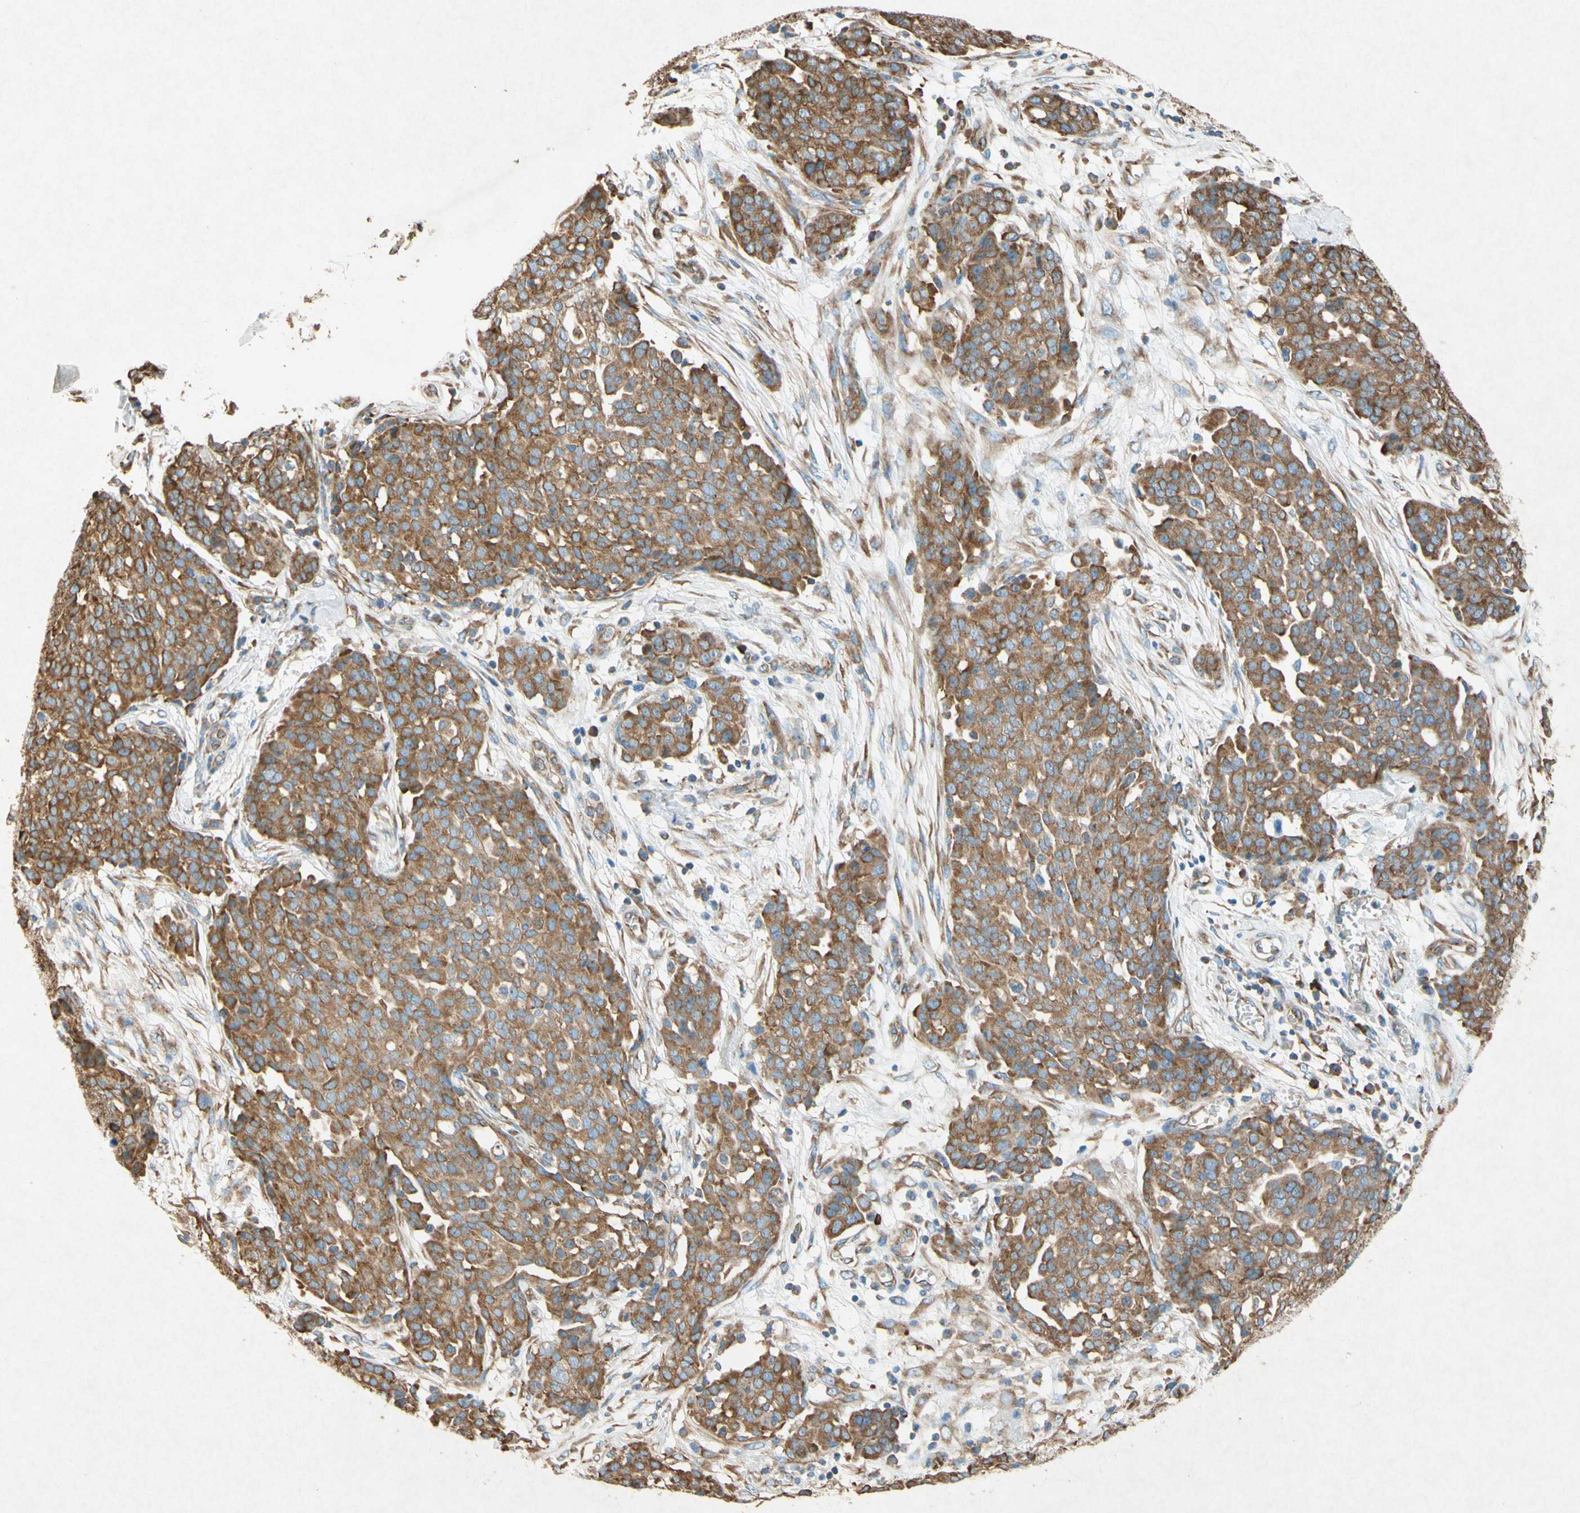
{"staining": {"intensity": "moderate", "quantity": ">75%", "location": "cytoplasmic/membranous"}, "tissue": "ovarian cancer", "cell_type": "Tumor cells", "image_type": "cancer", "snomed": [{"axis": "morphology", "description": "Cystadenocarcinoma, serous, NOS"}, {"axis": "topography", "description": "Soft tissue"}, {"axis": "topography", "description": "Ovary"}], "caption": "A high-resolution histopathology image shows immunohistochemistry staining of ovarian cancer, which shows moderate cytoplasmic/membranous positivity in approximately >75% of tumor cells.", "gene": "PABPC1", "patient": {"sex": "female", "age": 57}}